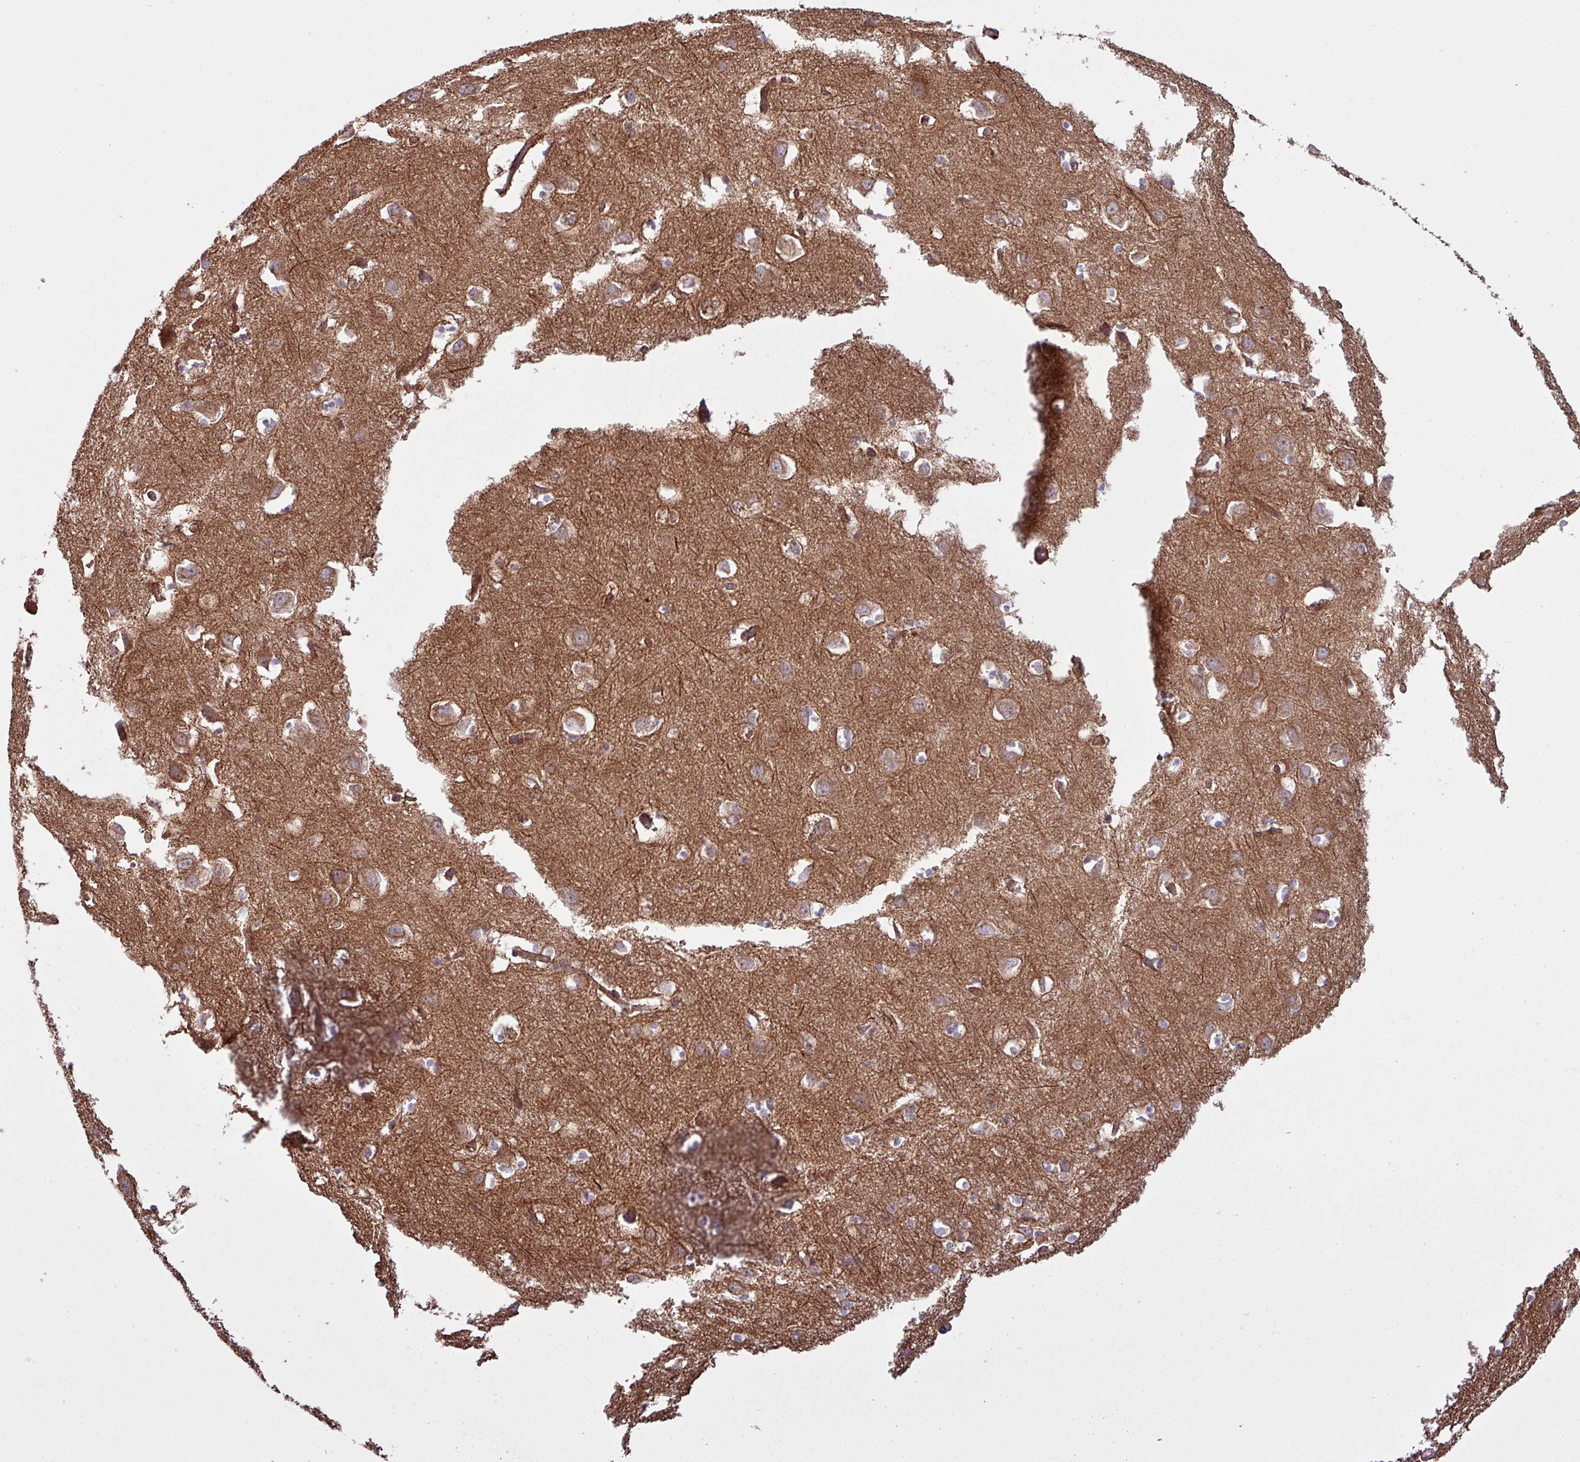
{"staining": {"intensity": "moderate", "quantity": "25%-75%", "location": "cytoplasmic/membranous"}, "tissue": "cerebral cortex", "cell_type": "Endothelial cells", "image_type": "normal", "snomed": [{"axis": "morphology", "description": "Normal tissue, NOS"}, {"axis": "topography", "description": "Cerebral cortex"}], "caption": "Endothelial cells demonstrate medium levels of moderate cytoplasmic/membranous staining in approximately 25%-75% of cells in unremarkable cerebral cortex.", "gene": "SNRNP25", "patient": {"sex": "male", "age": 70}}